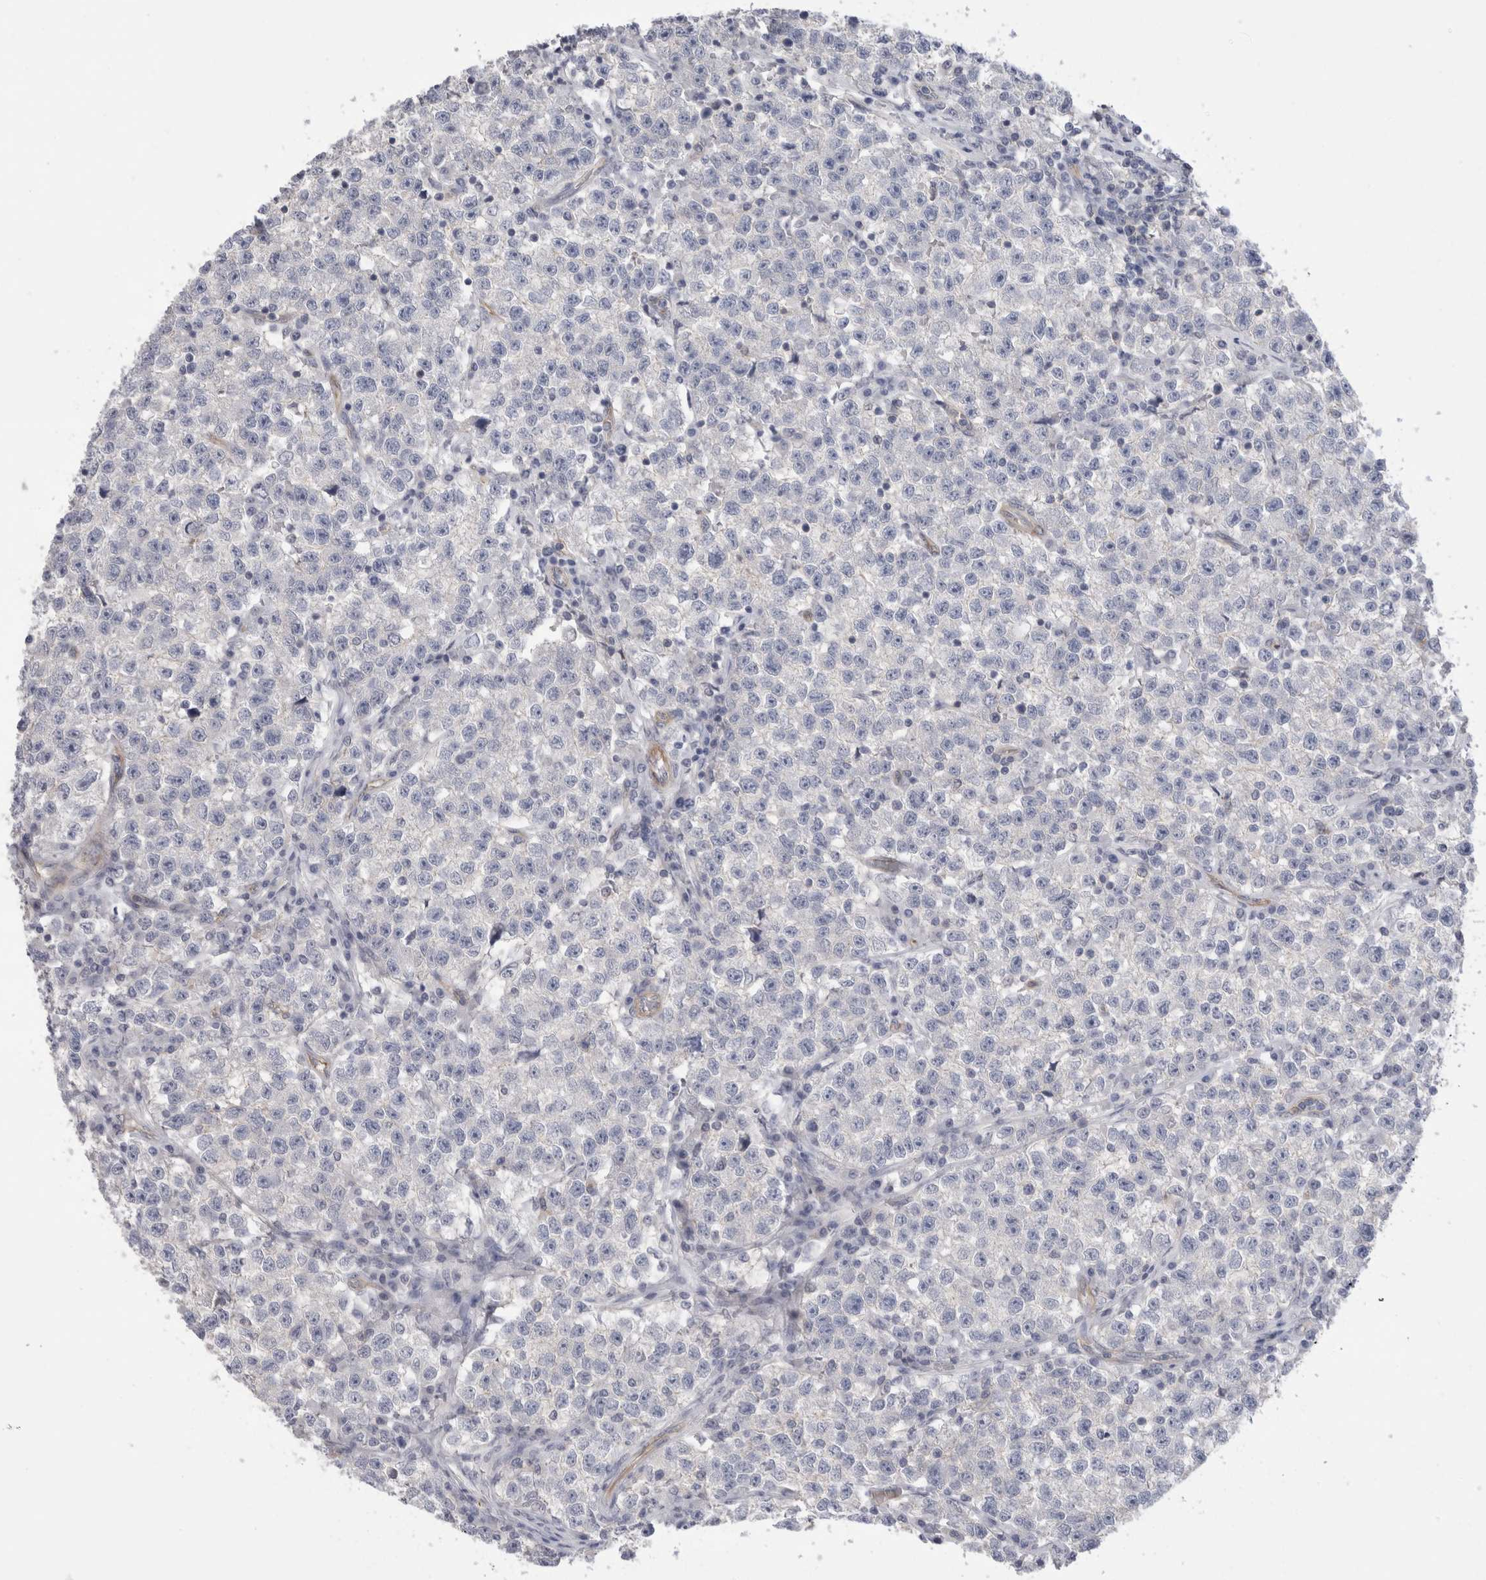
{"staining": {"intensity": "negative", "quantity": "none", "location": "none"}, "tissue": "testis cancer", "cell_type": "Tumor cells", "image_type": "cancer", "snomed": [{"axis": "morphology", "description": "Seminoma, NOS"}, {"axis": "topography", "description": "Testis"}], "caption": "This is a micrograph of IHC staining of testis cancer, which shows no expression in tumor cells.", "gene": "VANGL1", "patient": {"sex": "male", "age": 22}}